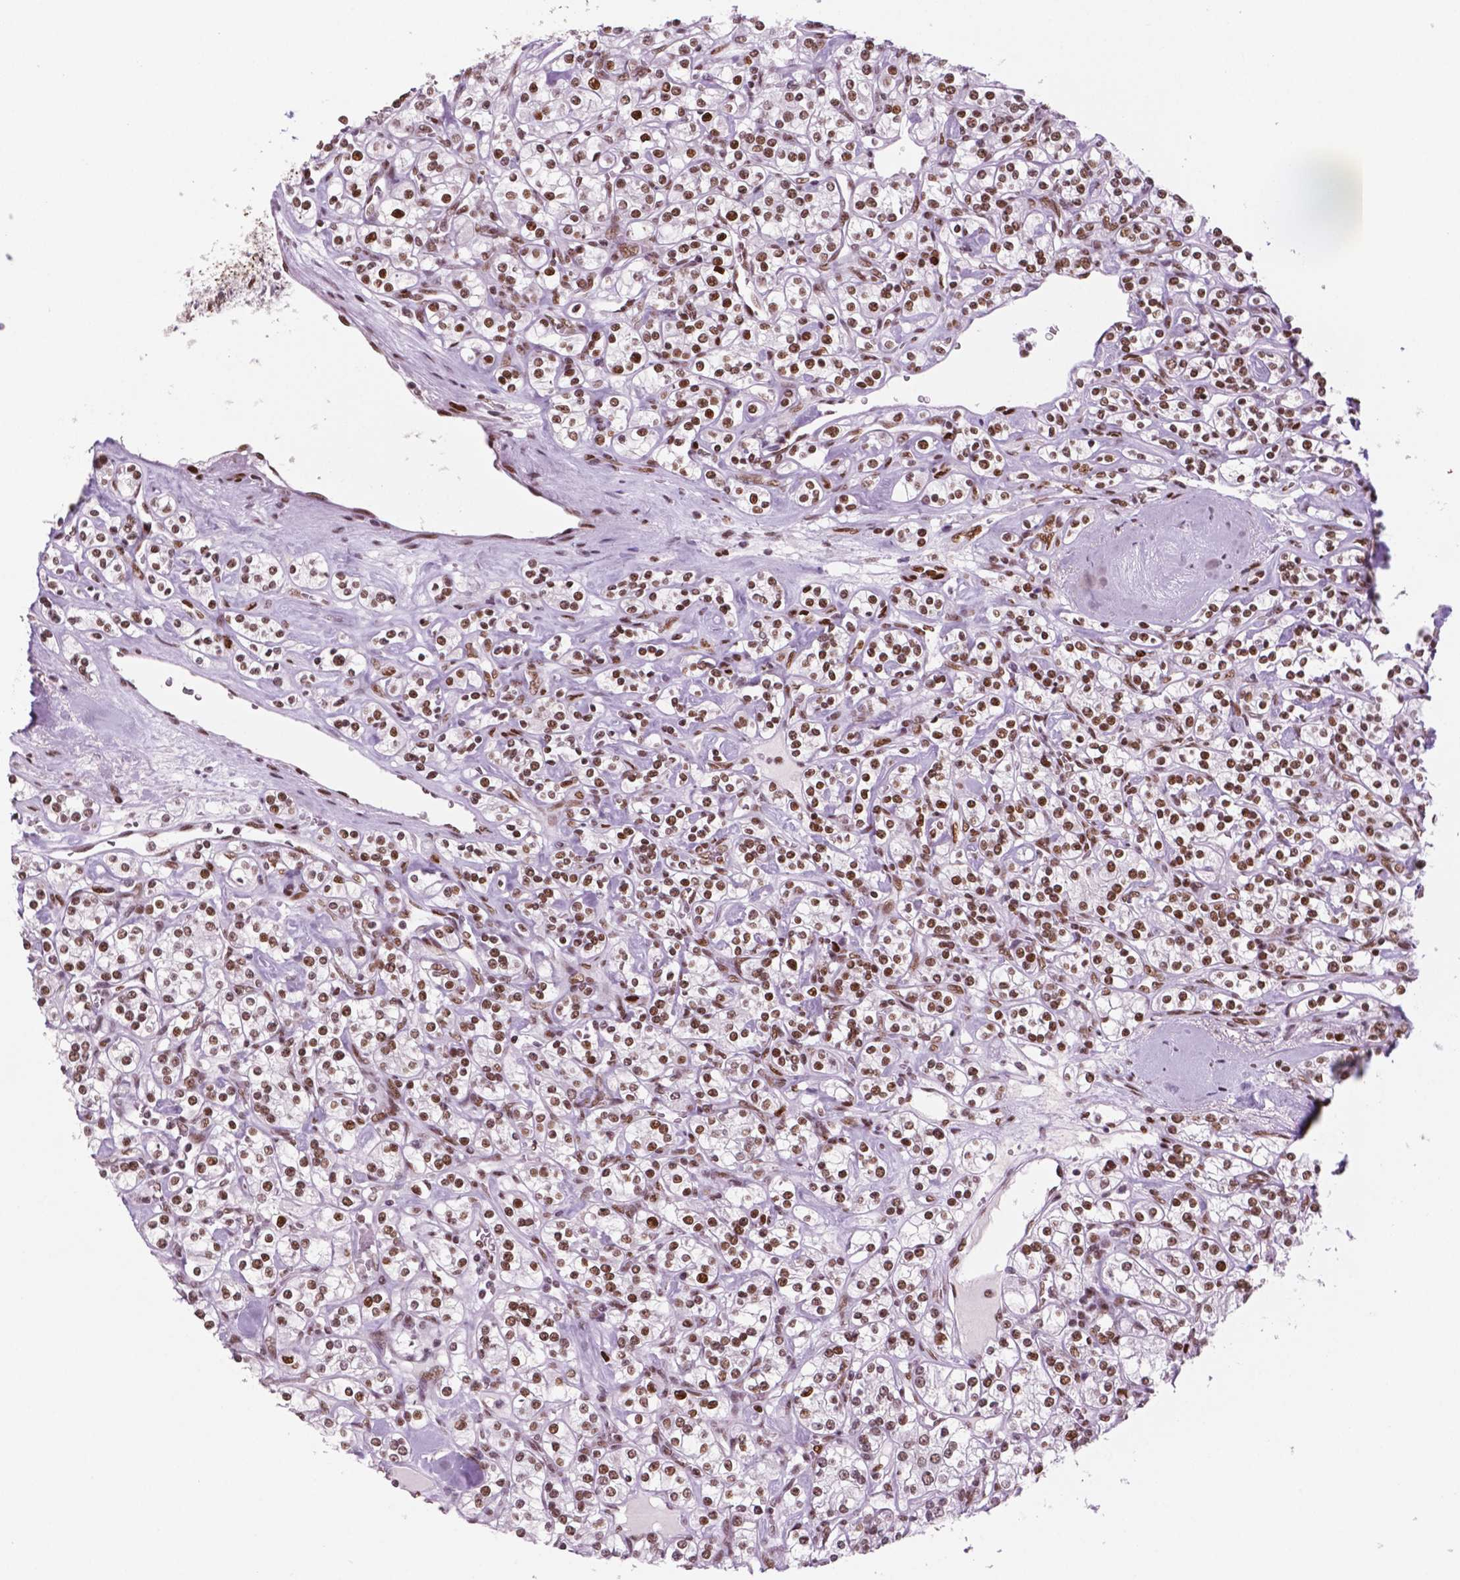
{"staining": {"intensity": "moderate", "quantity": ">75%", "location": "nuclear"}, "tissue": "renal cancer", "cell_type": "Tumor cells", "image_type": "cancer", "snomed": [{"axis": "morphology", "description": "Adenocarcinoma, NOS"}, {"axis": "topography", "description": "Kidney"}], "caption": "Adenocarcinoma (renal) was stained to show a protein in brown. There is medium levels of moderate nuclear expression in approximately >75% of tumor cells.", "gene": "MSH6", "patient": {"sex": "male", "age": 77}}